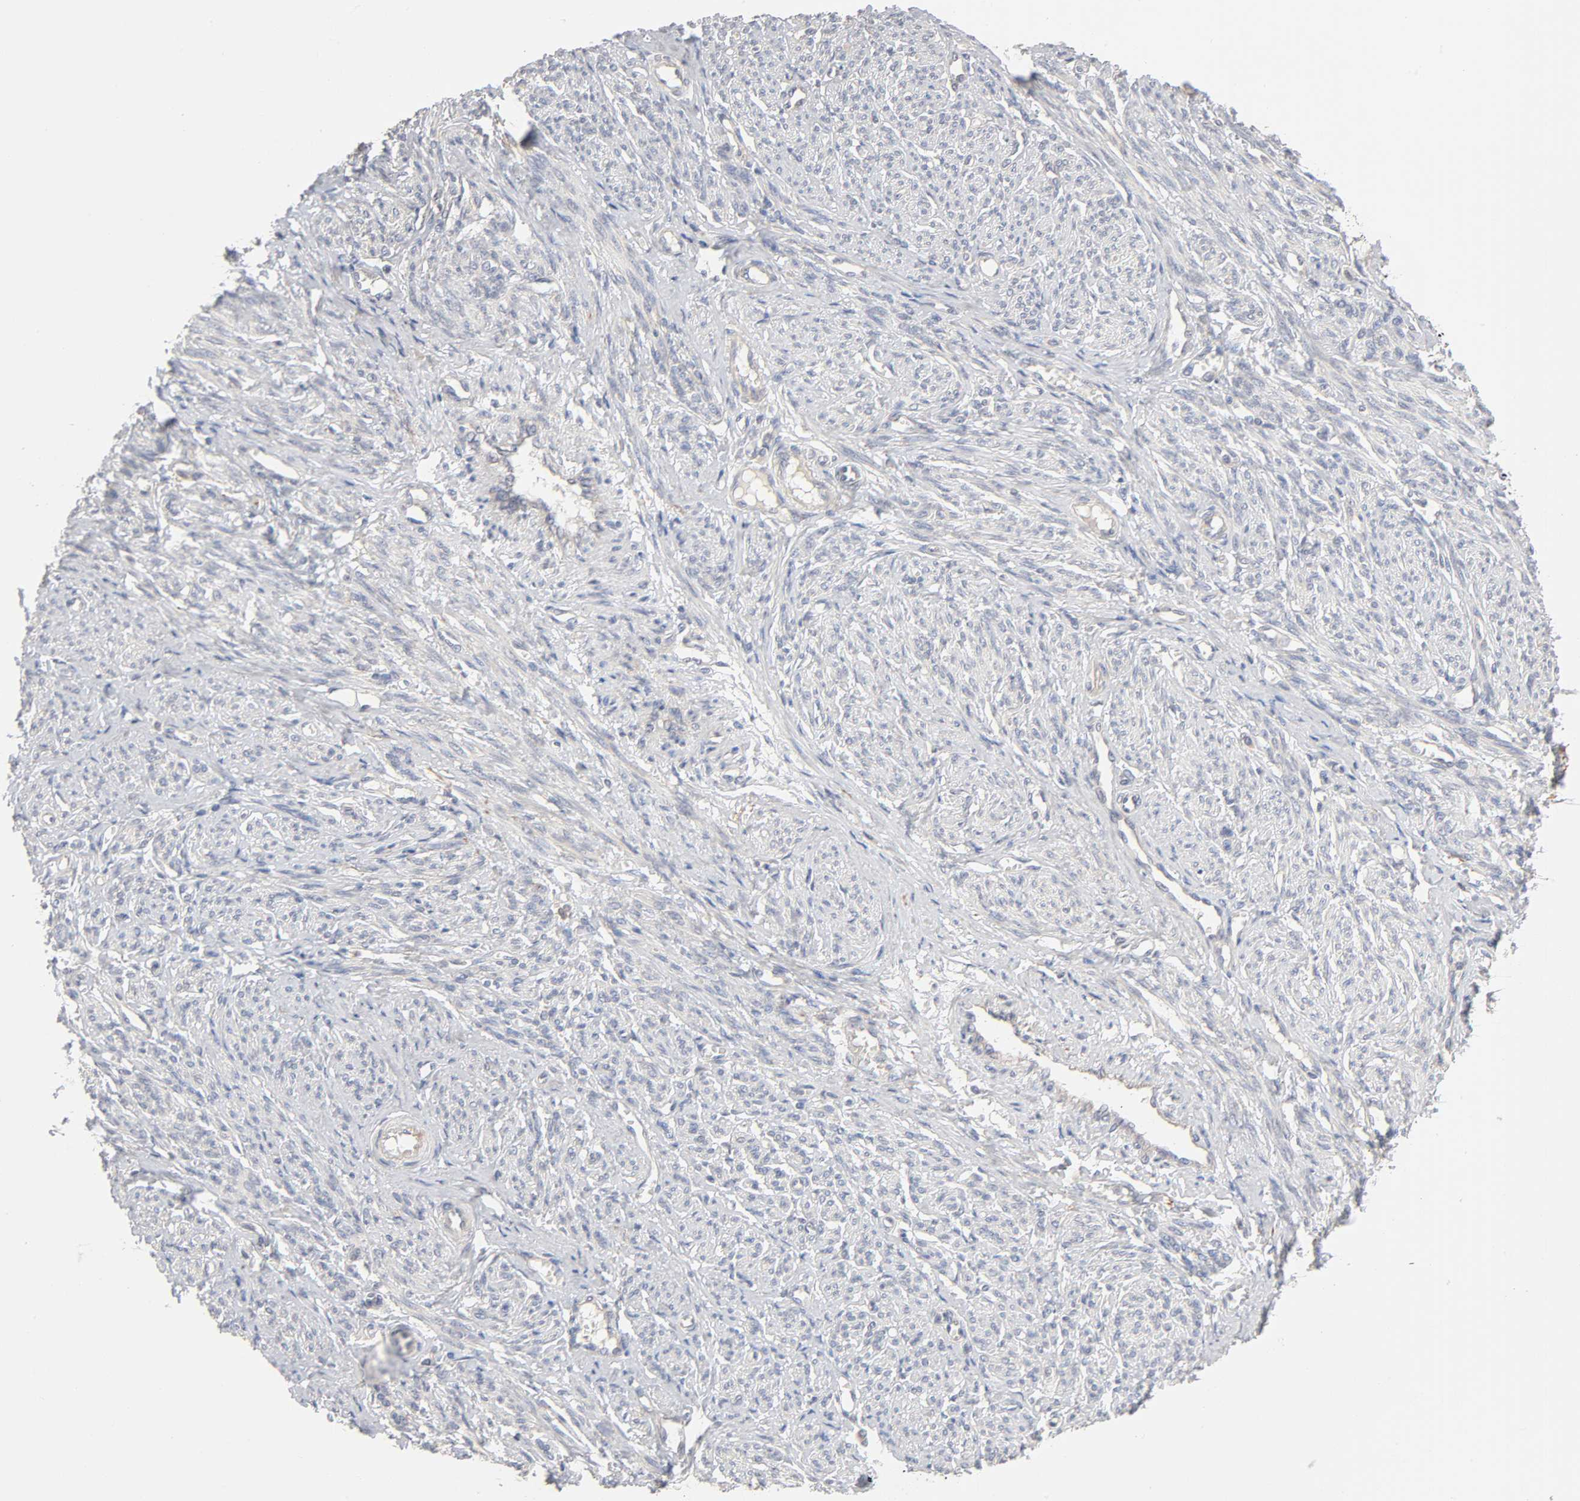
{"staining": {"intensity": "negative", "quantity": "none", "location": "none"}, "tissue": "smooth muscle", "cell_type": "Smooth muscle cells", "image_type": "normal", "snomed": [{"axis": "morphology", "description": "Normal tissue, NOS"}, {"axis": "topography", "description": "Smooth muscle"}], "caption": "A high-resolution image shows immunohistochemistry staining of normal smooth muscle, which demonstrates no significant staining in smooth muscle cells. (Brightfield microscopy of DAB immunohistochemistry at high magnification).", "gene": "IL4R", "patient": {"sex": "female", "age": 65}}